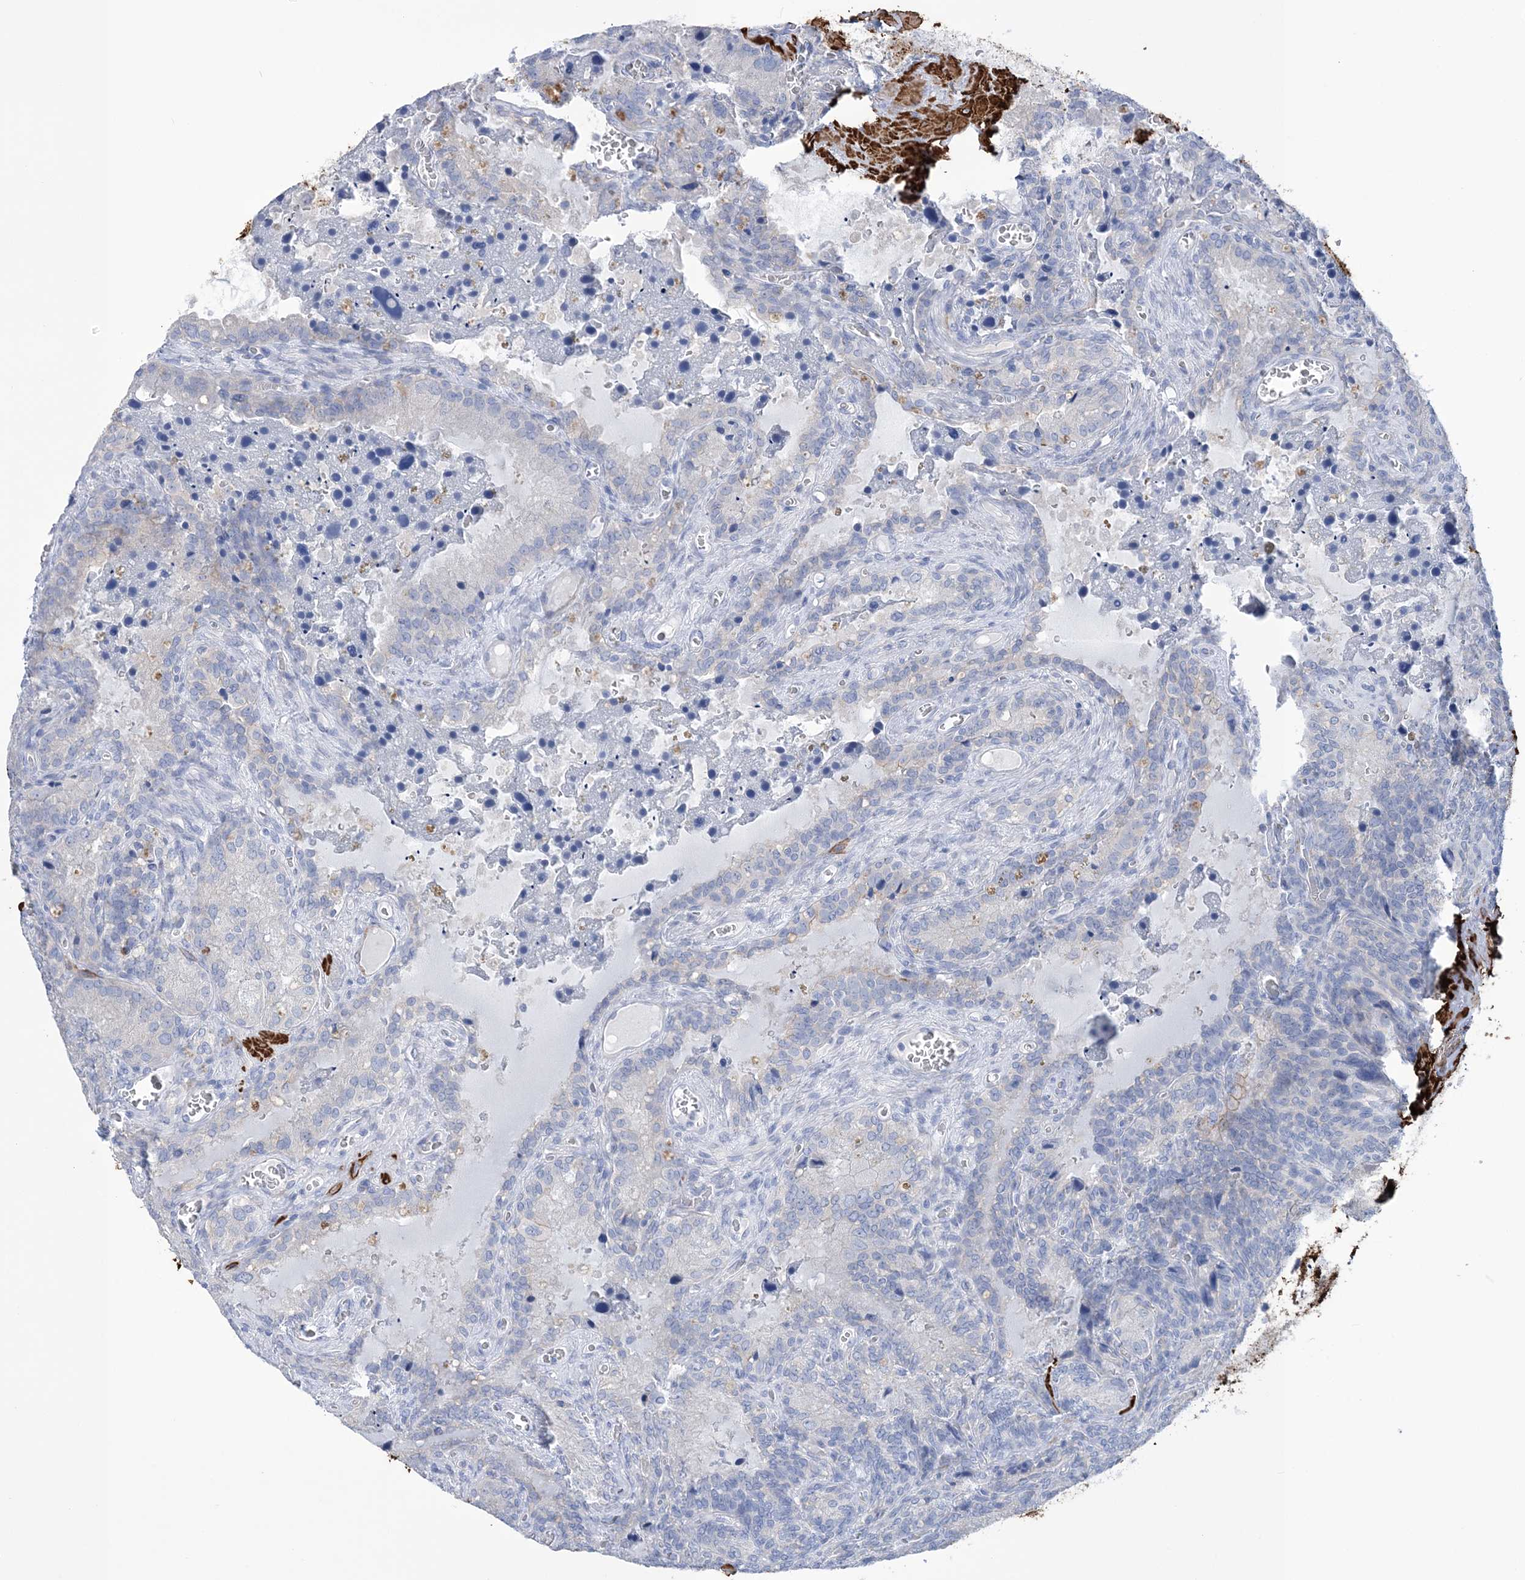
{"staining": {"intensity": "negative", "quantity": "none", "location": "none"}, "tissue": "seminal vesicle", "cell_type": "Glandular cells", "image_type": "normal", "snomed": [{"axis": "morphology", "description": "Normal tissue, NOS"}, {"axis": "topography", "description": "Seminal veicle"}], "caption": "The micrograph shows no significant expression in glandular cells of seminal vesicle.", "gene": "WDR74", "patient": {"sex": "male", "age": 62}}